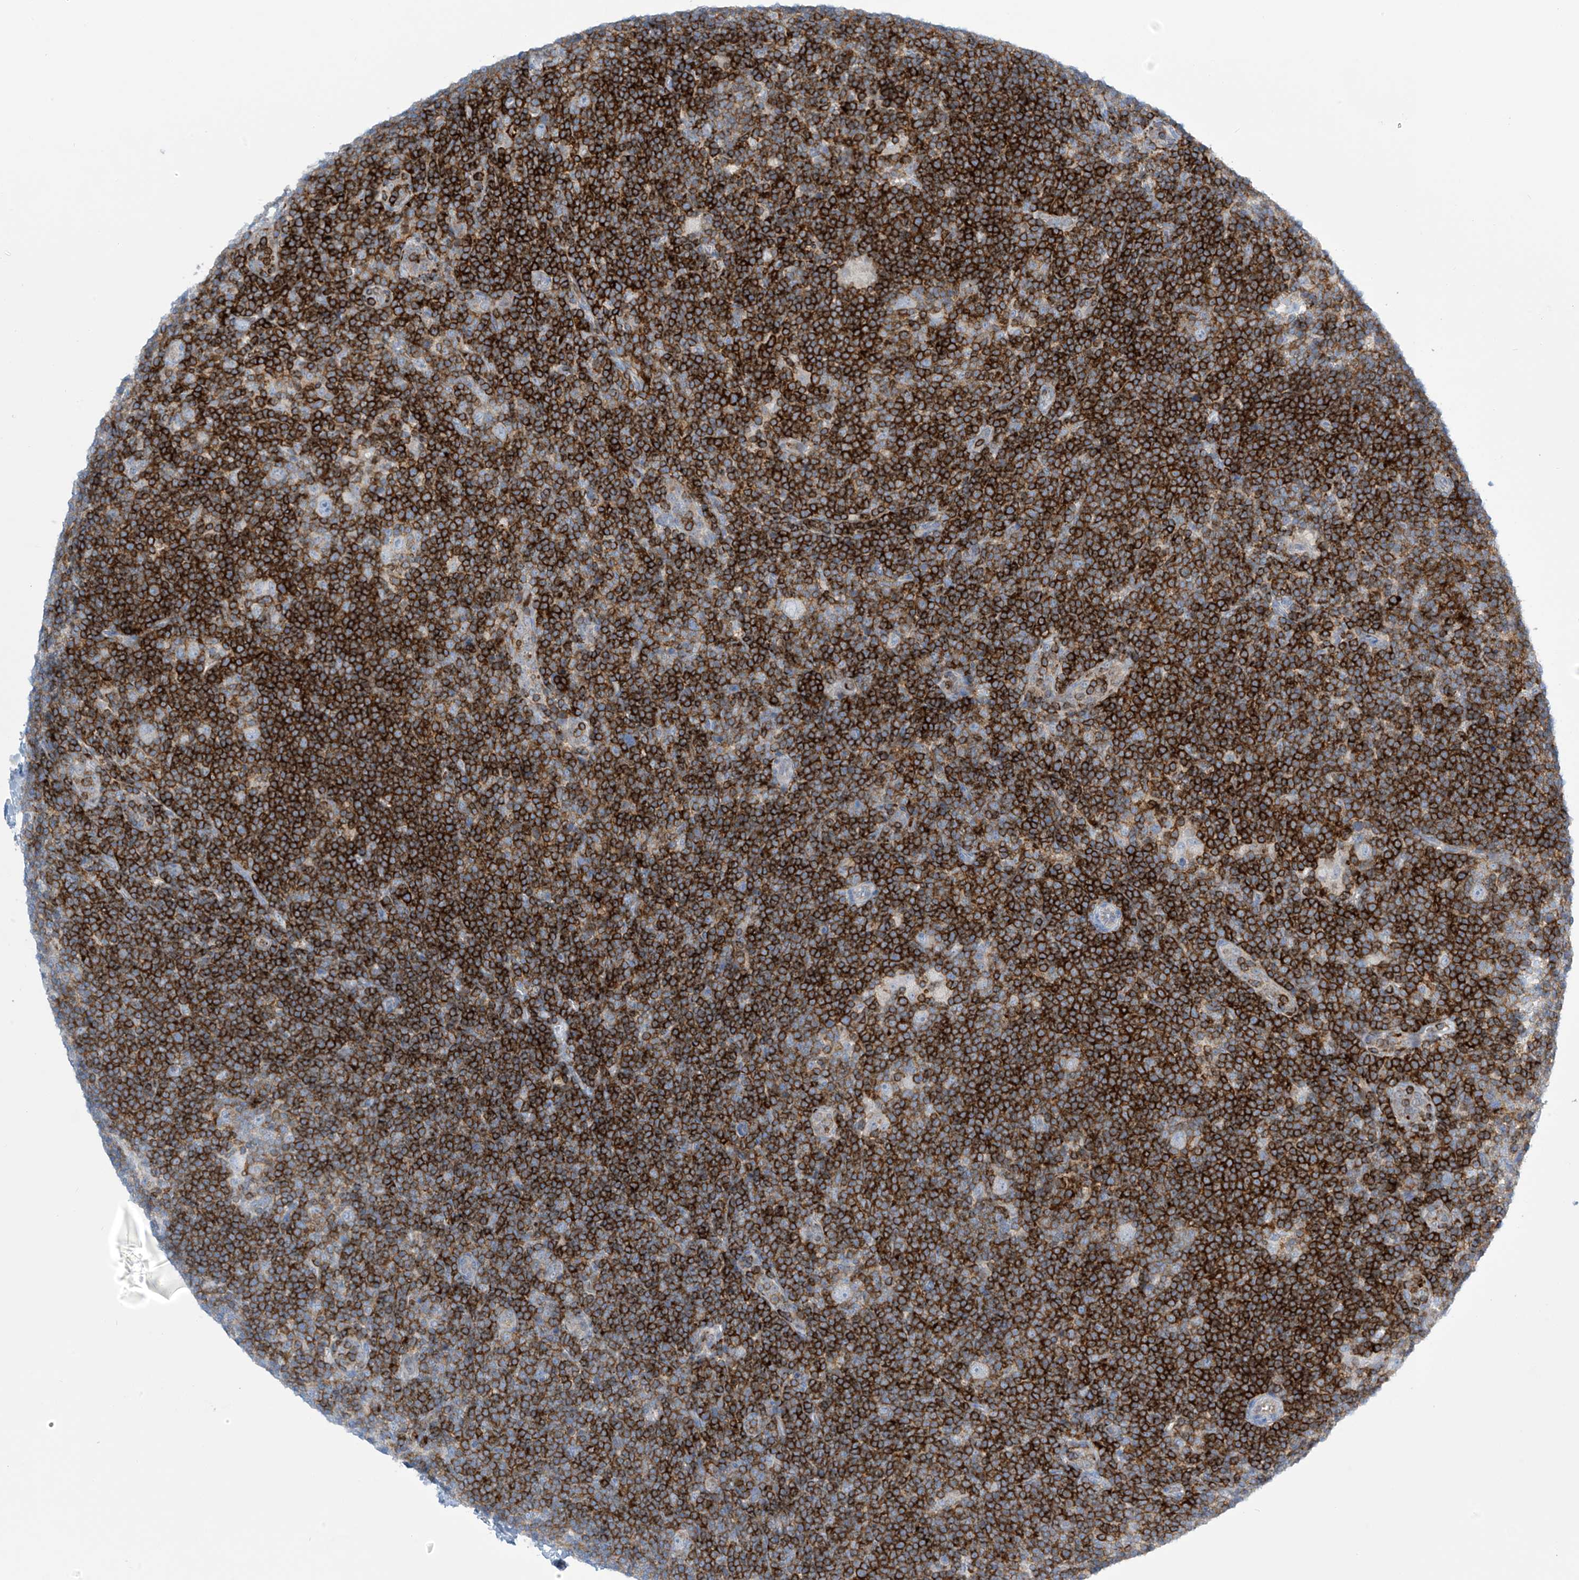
{"staining": {"intensity": "negative", "quantity": "none", "location": "none"}, "tissue": "lymphoma", "cell_type": "Tumor cells", "image_type": "cancer", "snomed": [{"axis": "morphology", "description": "Hodgkin's disease, NOS"}, {"axis": "topography", "description": "Lymph node"}], "caption": "Lymphoma was stained to show a protein in brown. There is no significant positivity in tumor cells. (Immunohistochemistry, brightfield microscopy, high magnification).", "gene": "IBA57", "patient": {"sex": "female", "age": 57}}